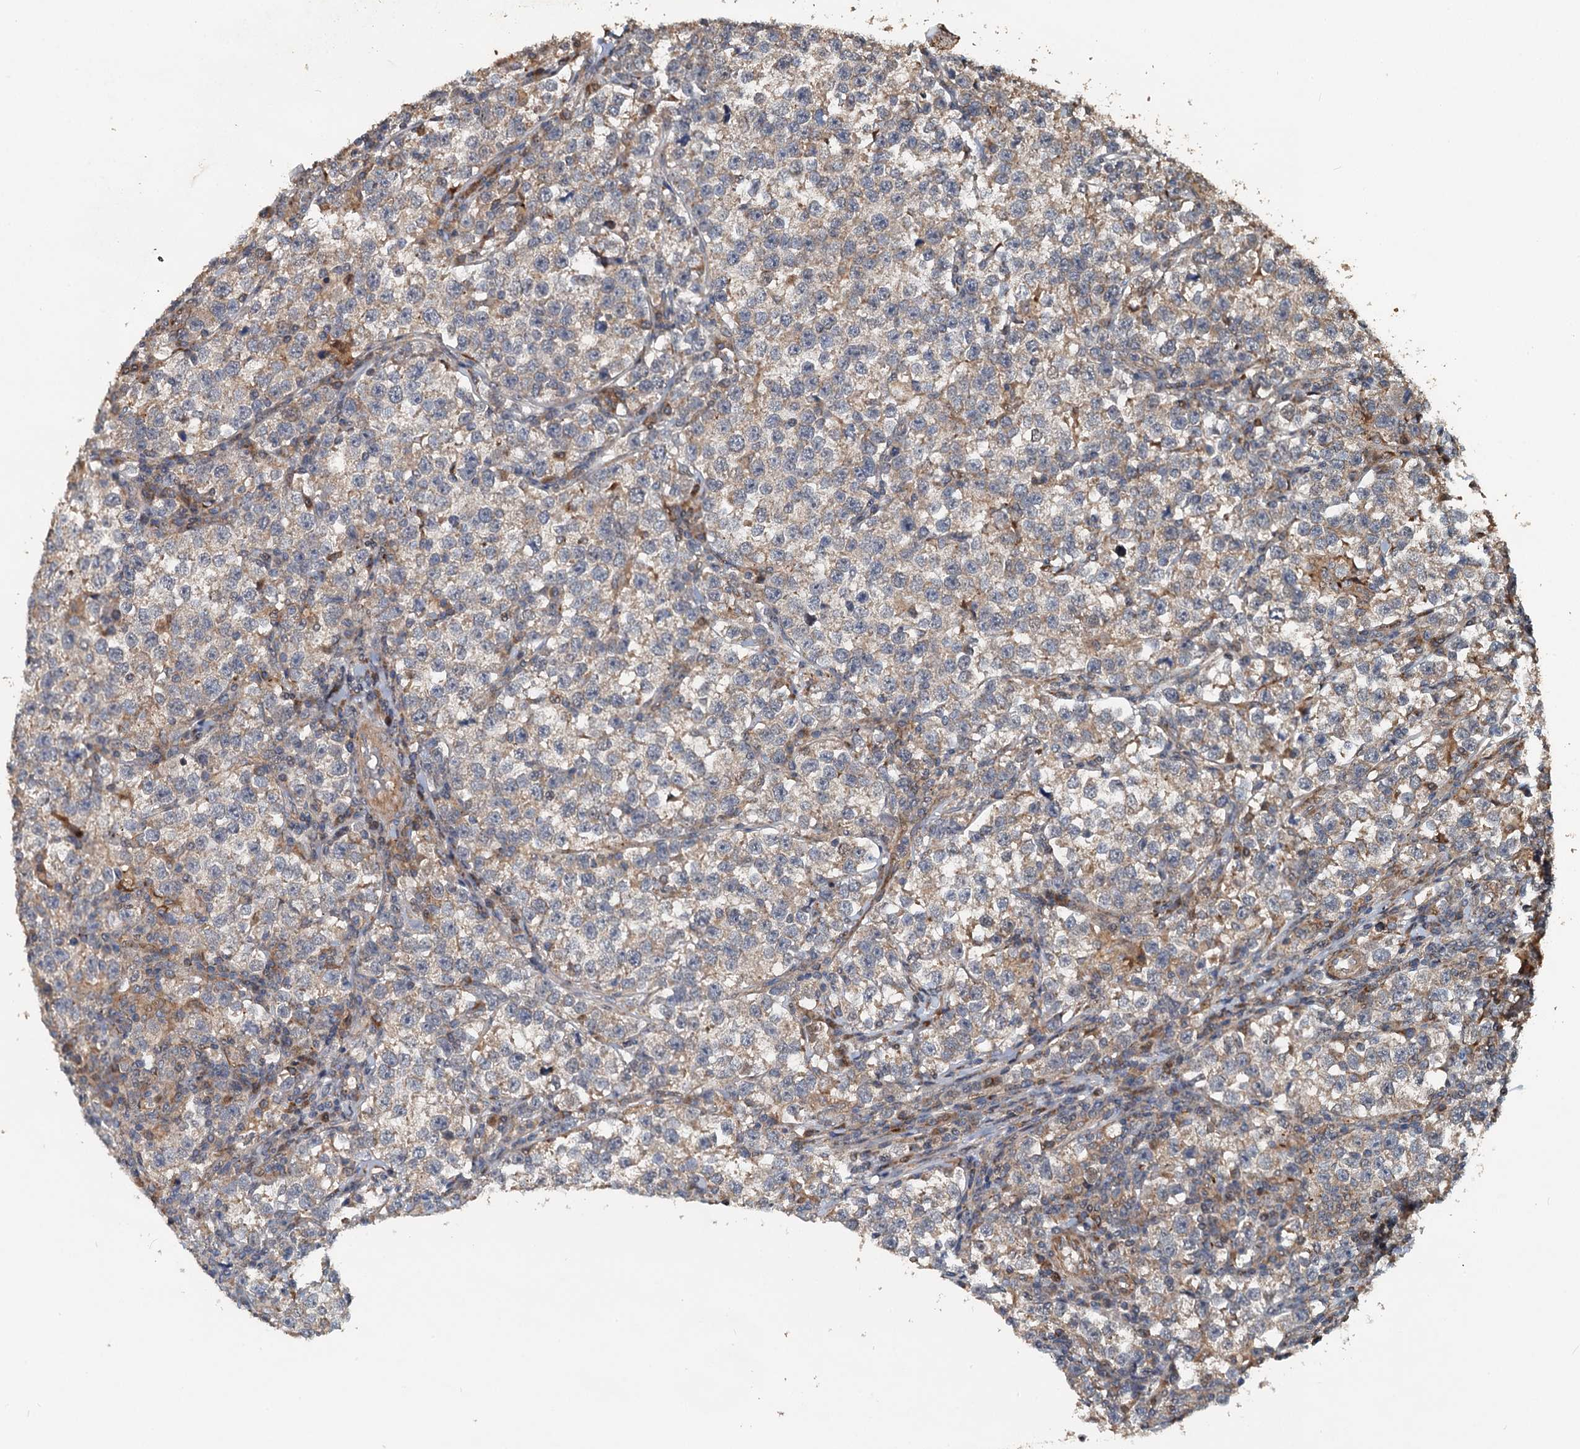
{"staining": {"intensity": "weak", "quantity": "25%-75%", "location": "cytoplasmic/membranous"}, "tissue": "testis cancer", "cell_type": "Tumor cells", "image_type": "cancer", "snomed": [{"axis": "morphology", "description": "Normal tissue, NOS"}, {"axis": "morphology", "description": "Seminoma, NOS"}, {"axis": "topography", "description": "Testis"}], "caption": "Testis cancer tissue displays weak cytoplasmic/membranous positivity in about 25%-75% of tumor cells, visualized by immunohistochemistry.", "gene": "LRRK2", "patient": {"sex": "male", "age": 43}}